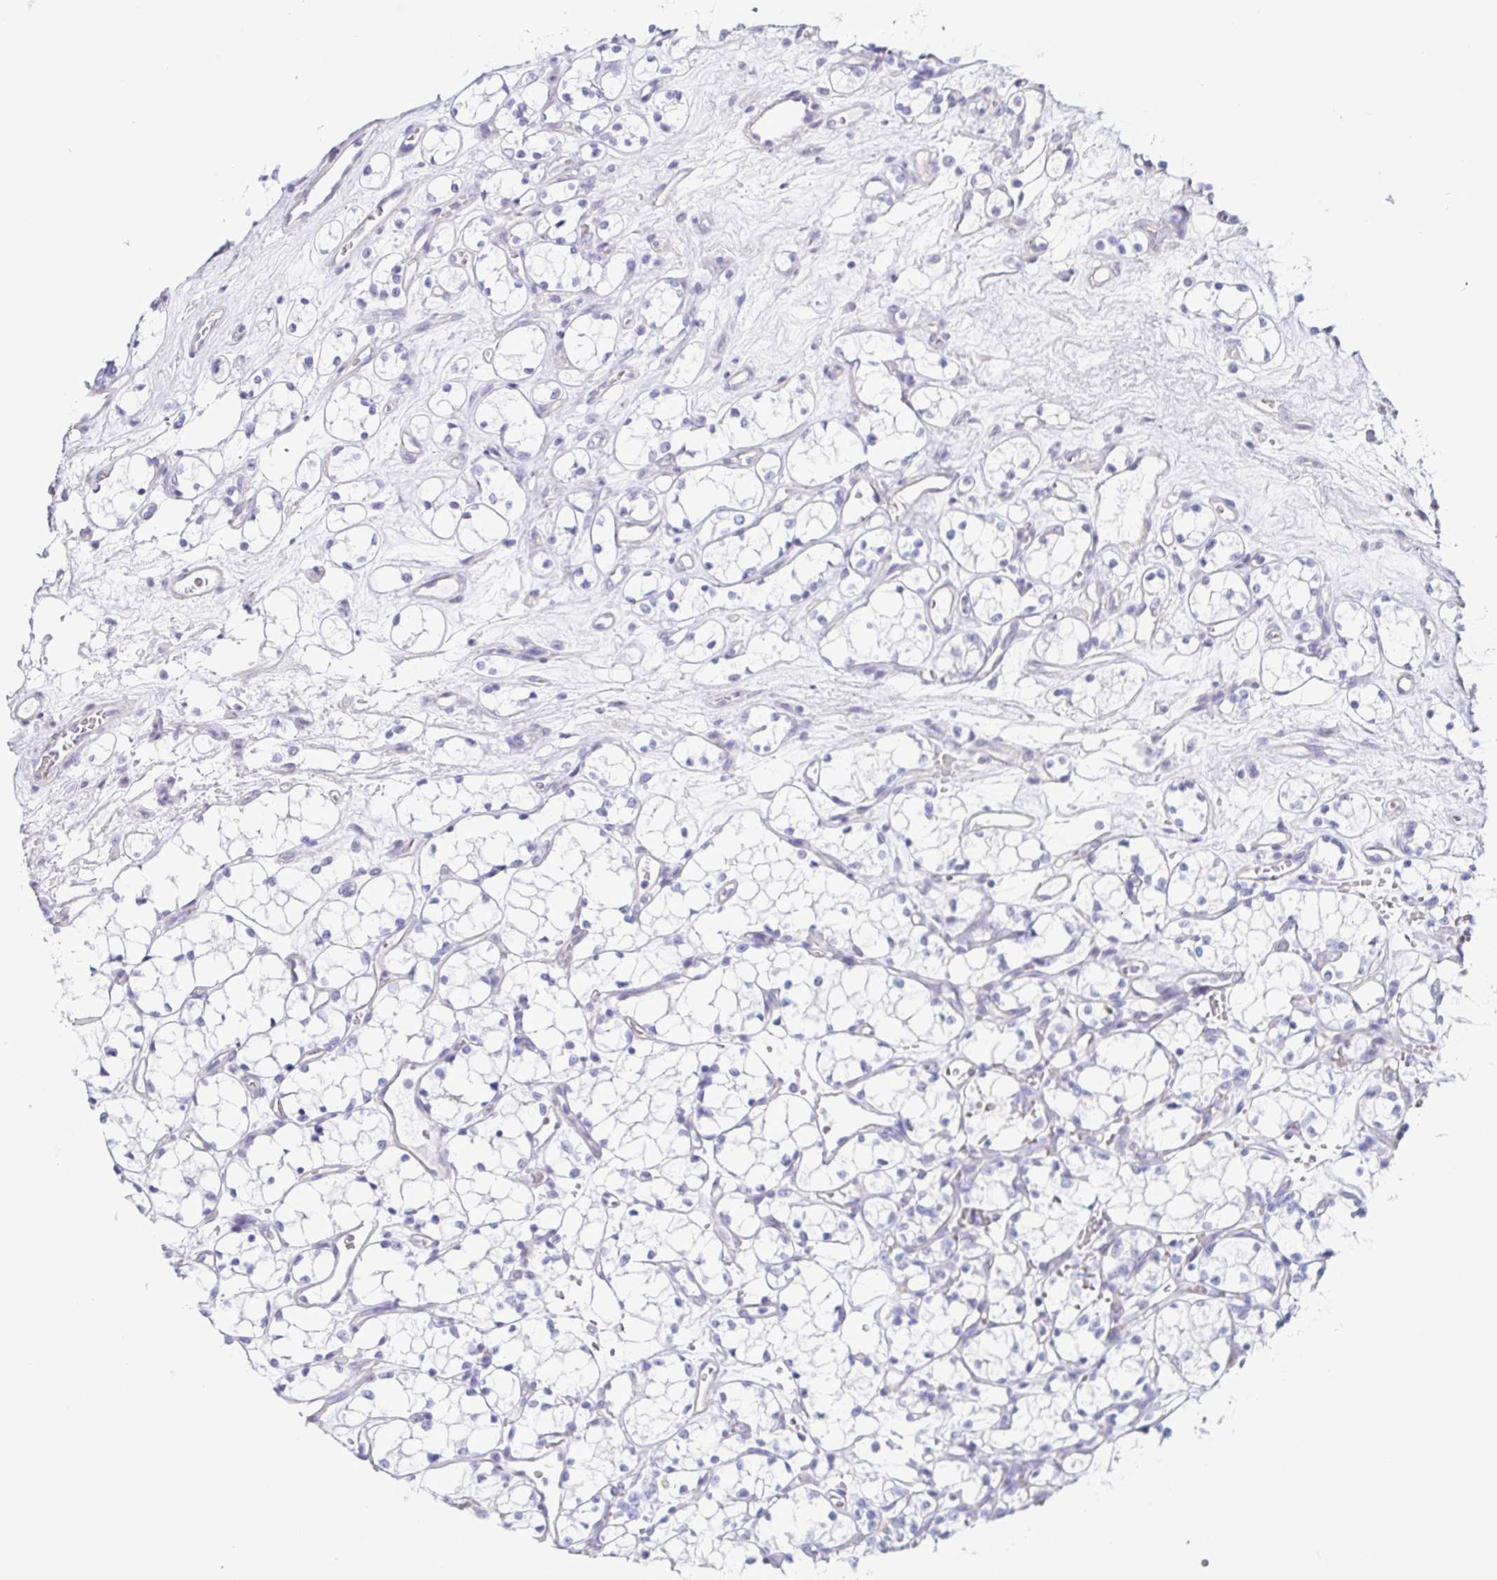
{"staining": {"intensity": "negative", "quantity": "none", "location": "none"}, "tissue": "renal cancer", "cell_type": "Tumor cells", "image_type": "cancer", "snomed": [{"axis": "morphology", "description": "Adenocarcinoma, NOS"}, {"axis": "topography", "description": "Kidney"}], "caption": "High power microscopy photomicrograph of an IHC histopathology image of adenocarcinoma (renal), revealing no significant positivity in tumor cells.", "gene": "PRR4", "patient": {"sex": "female", "age": 69}}